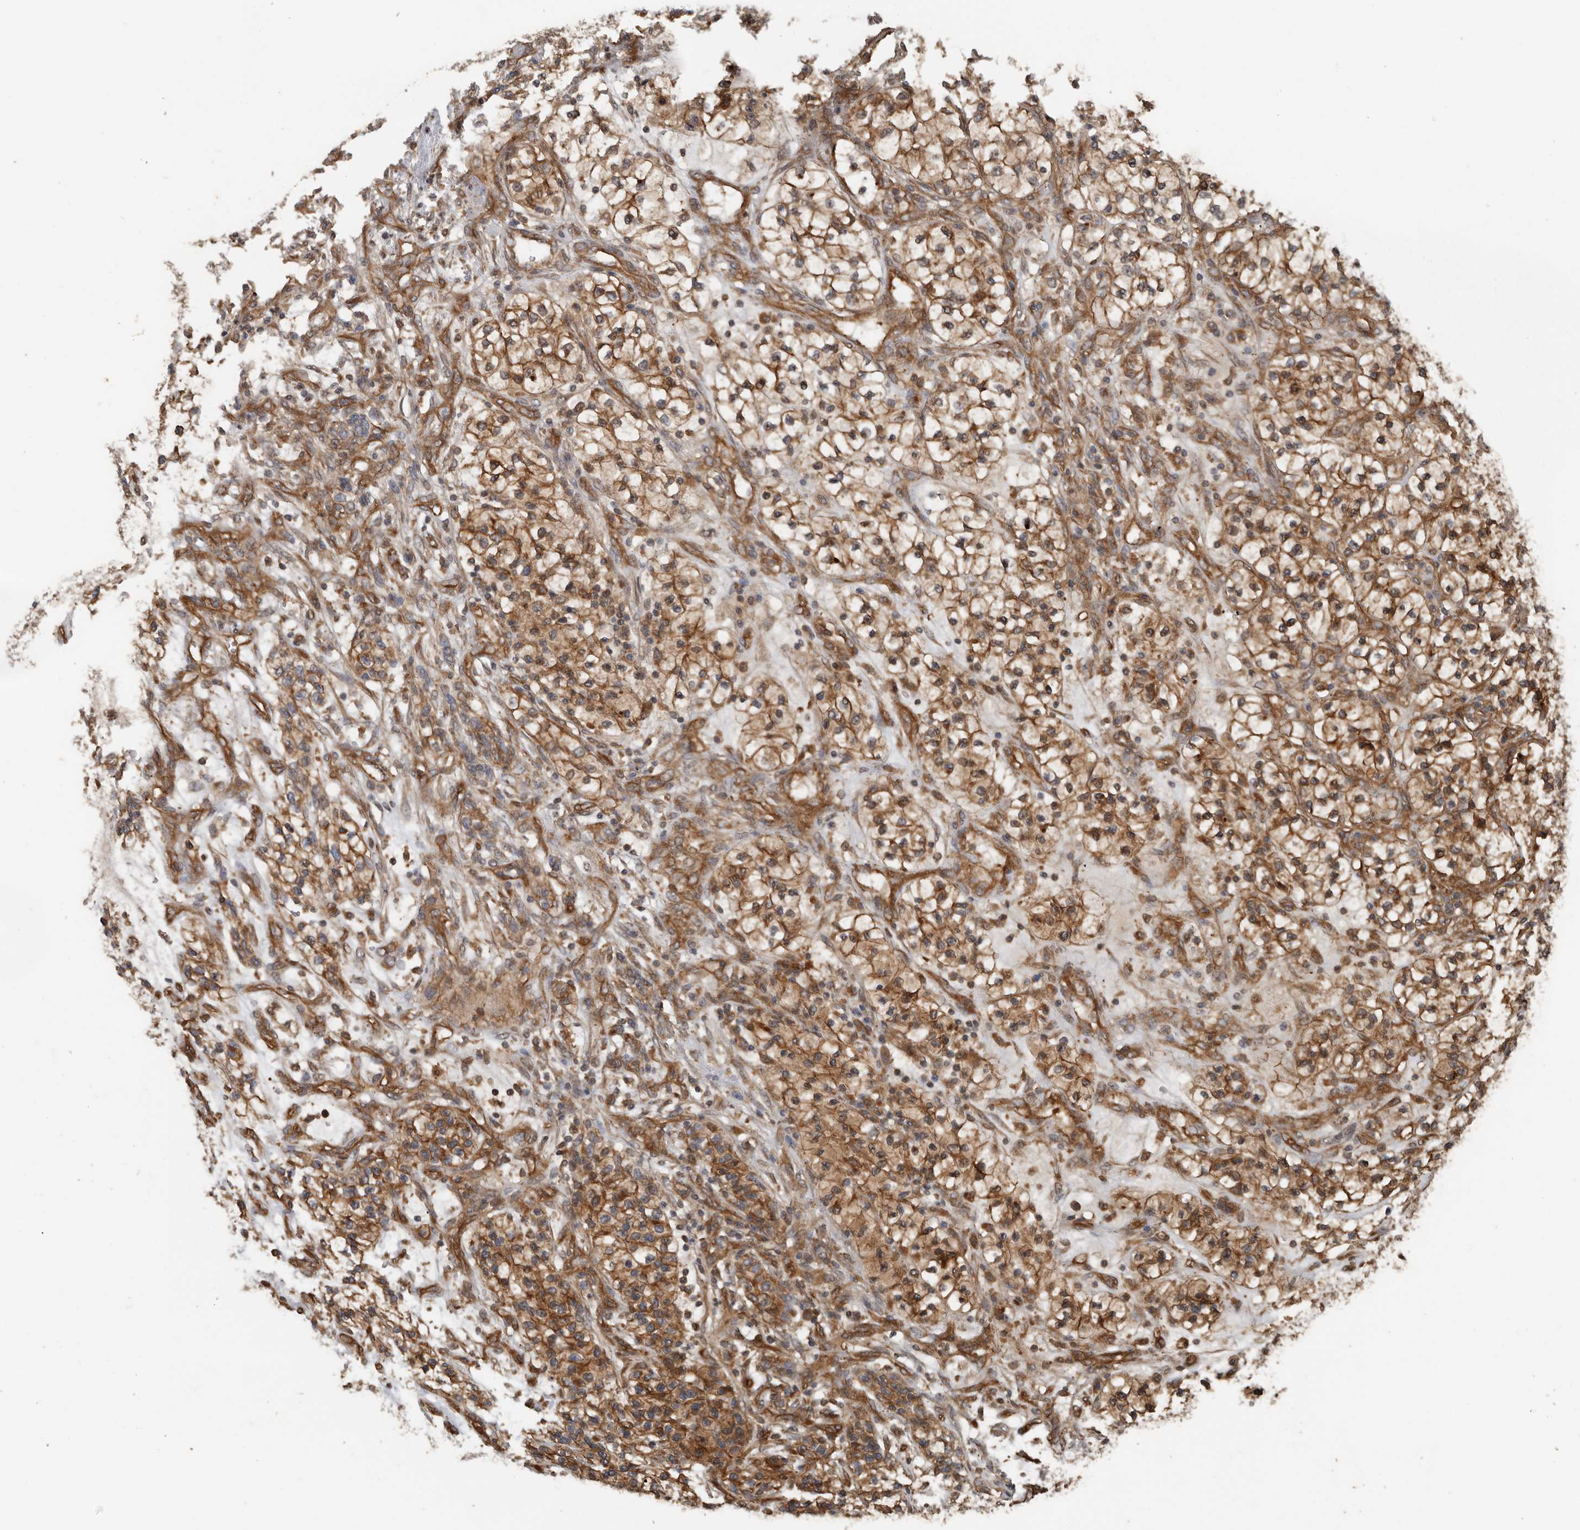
{"staining": {"intensity": "moderate", "quantity": ">75%", "location": "cytoplasmic/membranous"}, "tissue": "renal cancer", "cell_type": "Tumor cells", "image_type": "cancer", "snomed": [{"axis": "morphology", "description": "Adenocarcinoma, NOS"}, {"axis": "topography", "description": "Kidney"}], "caption": "Immunohistochemical staining of renal cancer exhibits medium levels of moderate cytoplasmic/membranous protein staining in approximately >75% of tumor cells.", "gene": "EXOC3L1", "patient": {"sex": "female", "age": 57}}